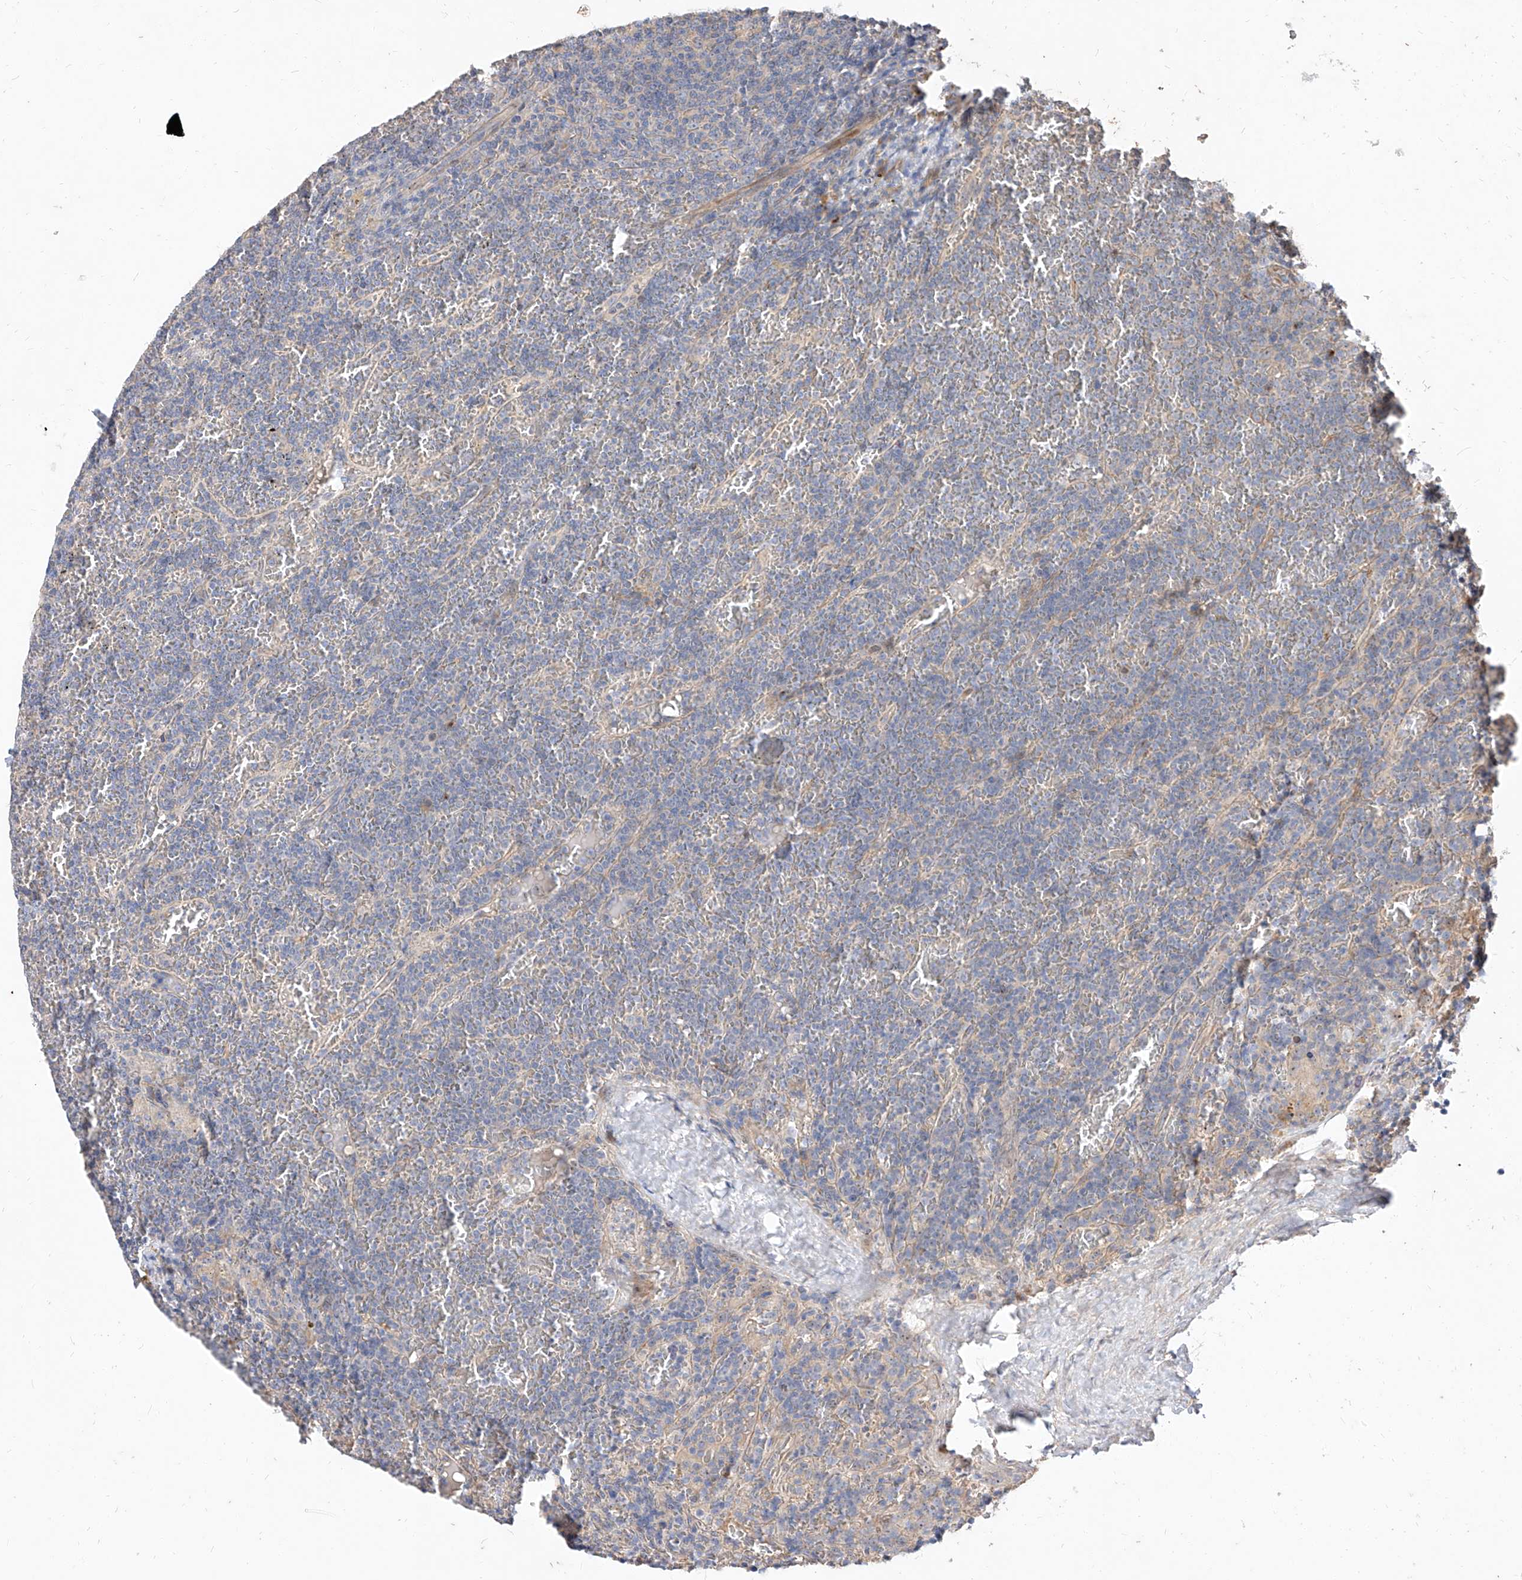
{"staining": {"intensity": "negative", "quantity": "none", "location": "none"}, "tissue": "lymphoma", "cell_type": "Tumor cells", "image_type": "cancer", "snomed": [{"axis": "morphology", "description": "Malignant lymphoma, non-Hodgkin's type, Low grade"}, {"axis": "topography", "description": "Spleen"}], "caption": "Histopathology image shows no significant protein expression in tumor cells of low-grade malignant lymphoma, non-Hodgkin's type.", "gene": "DIRAS3", "patient": {"sex": "female", "age": 19}}